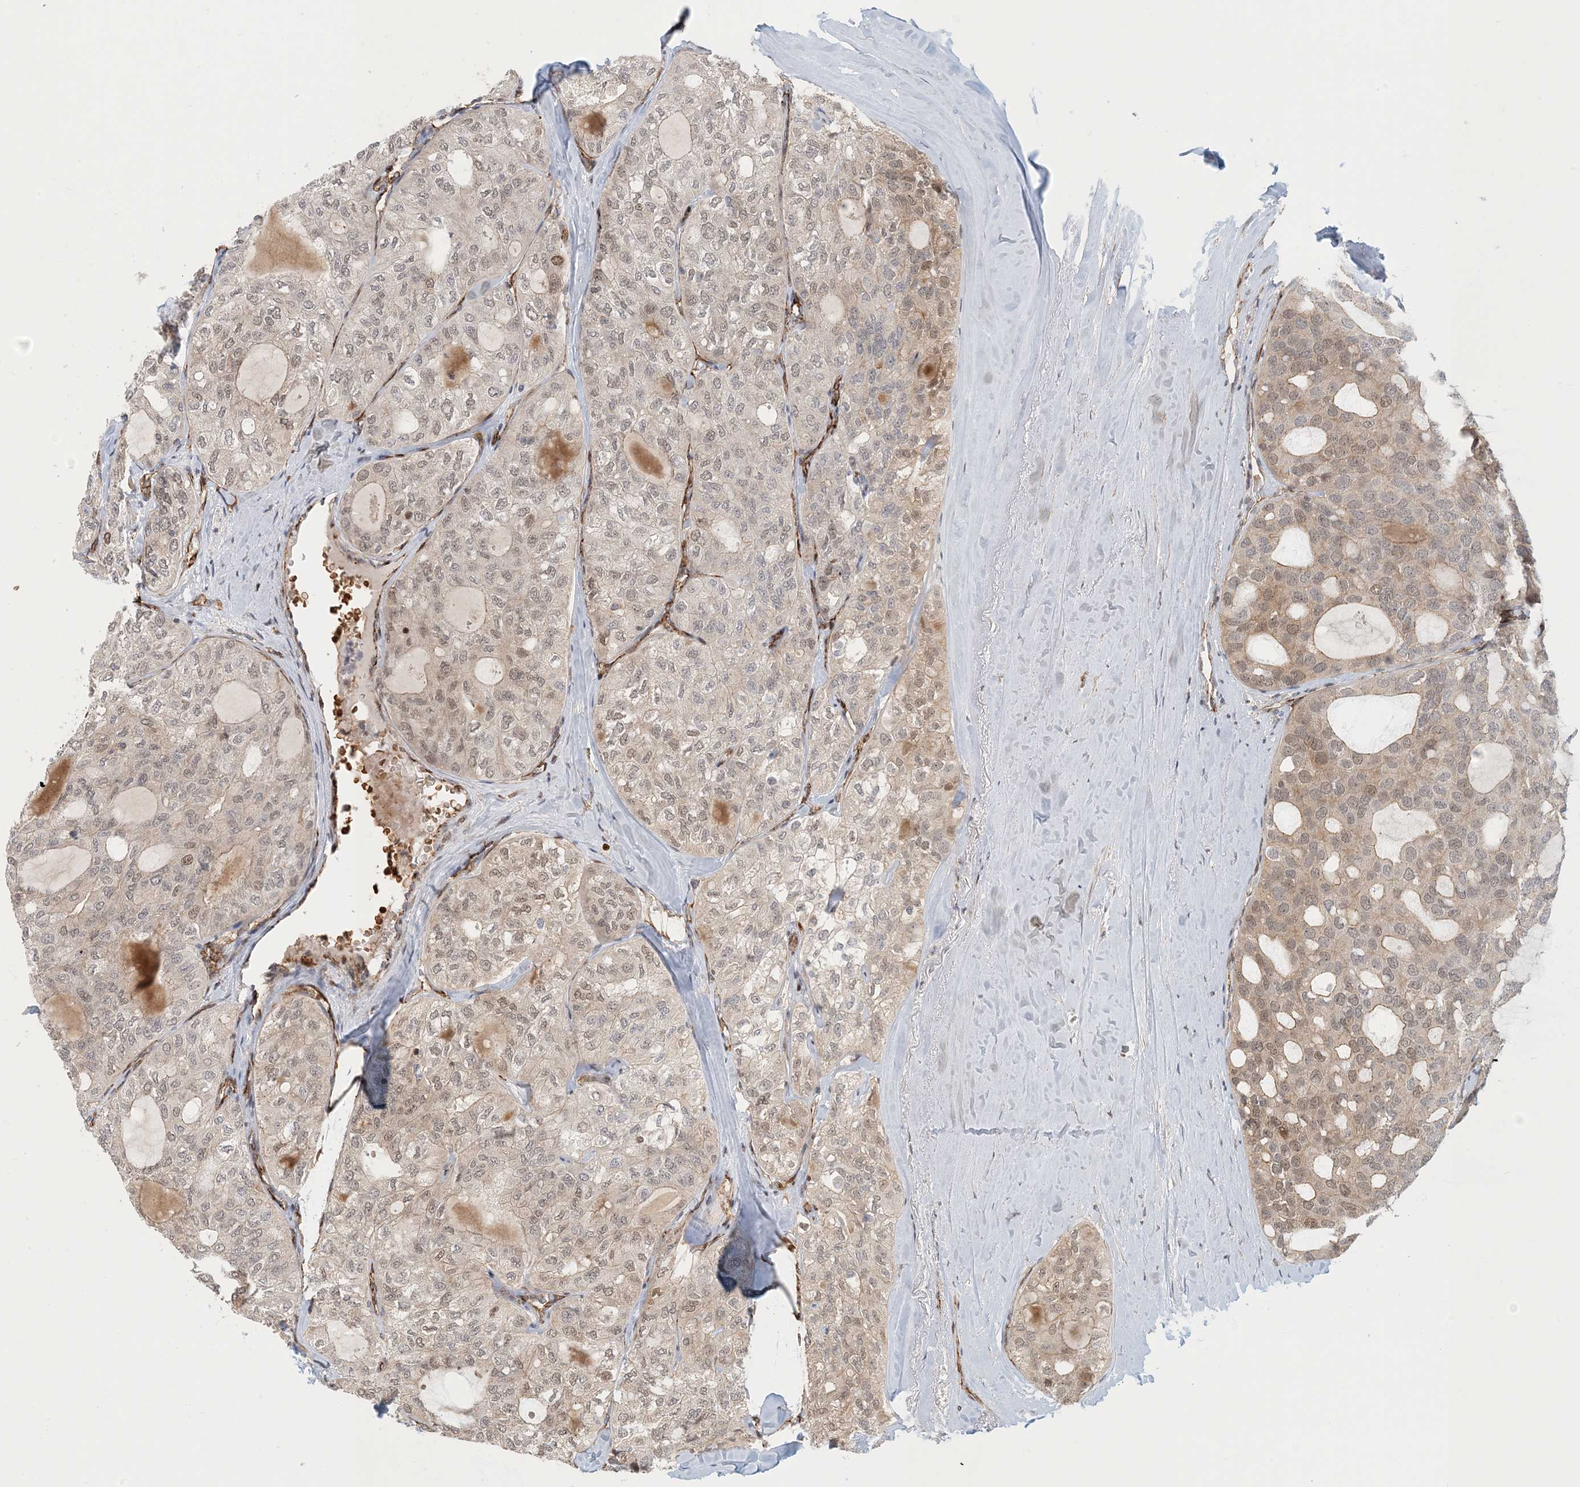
{"staining": {"intensity": "moderate", "quantity": "<25%", "location": "nuclear"}, "tissue": "thyroid cancer", "cell_type": "Tumor cells", "image_type": "cancer", "snomed": [{"axis": "morphology", "description": "Follicular adenoma carcinoma, NOS"}, {"axis": "topography", "description": "Thyroid gland"}], "caption": "Immunohistochemistry (IHC) (DAB (3,3'-diaminobenzidine)) staining of follicular adenoma carcinoma (thyroid) displays moderate nuclear protein staining in approximately <25% of tumor cells. Using DAB (brown) and hematoxylin (blue) stains, captured at high magnification using brightfield microscopy.", "gene": "MAPKBP1", "patient": {"sex": "male", "age": 75}}